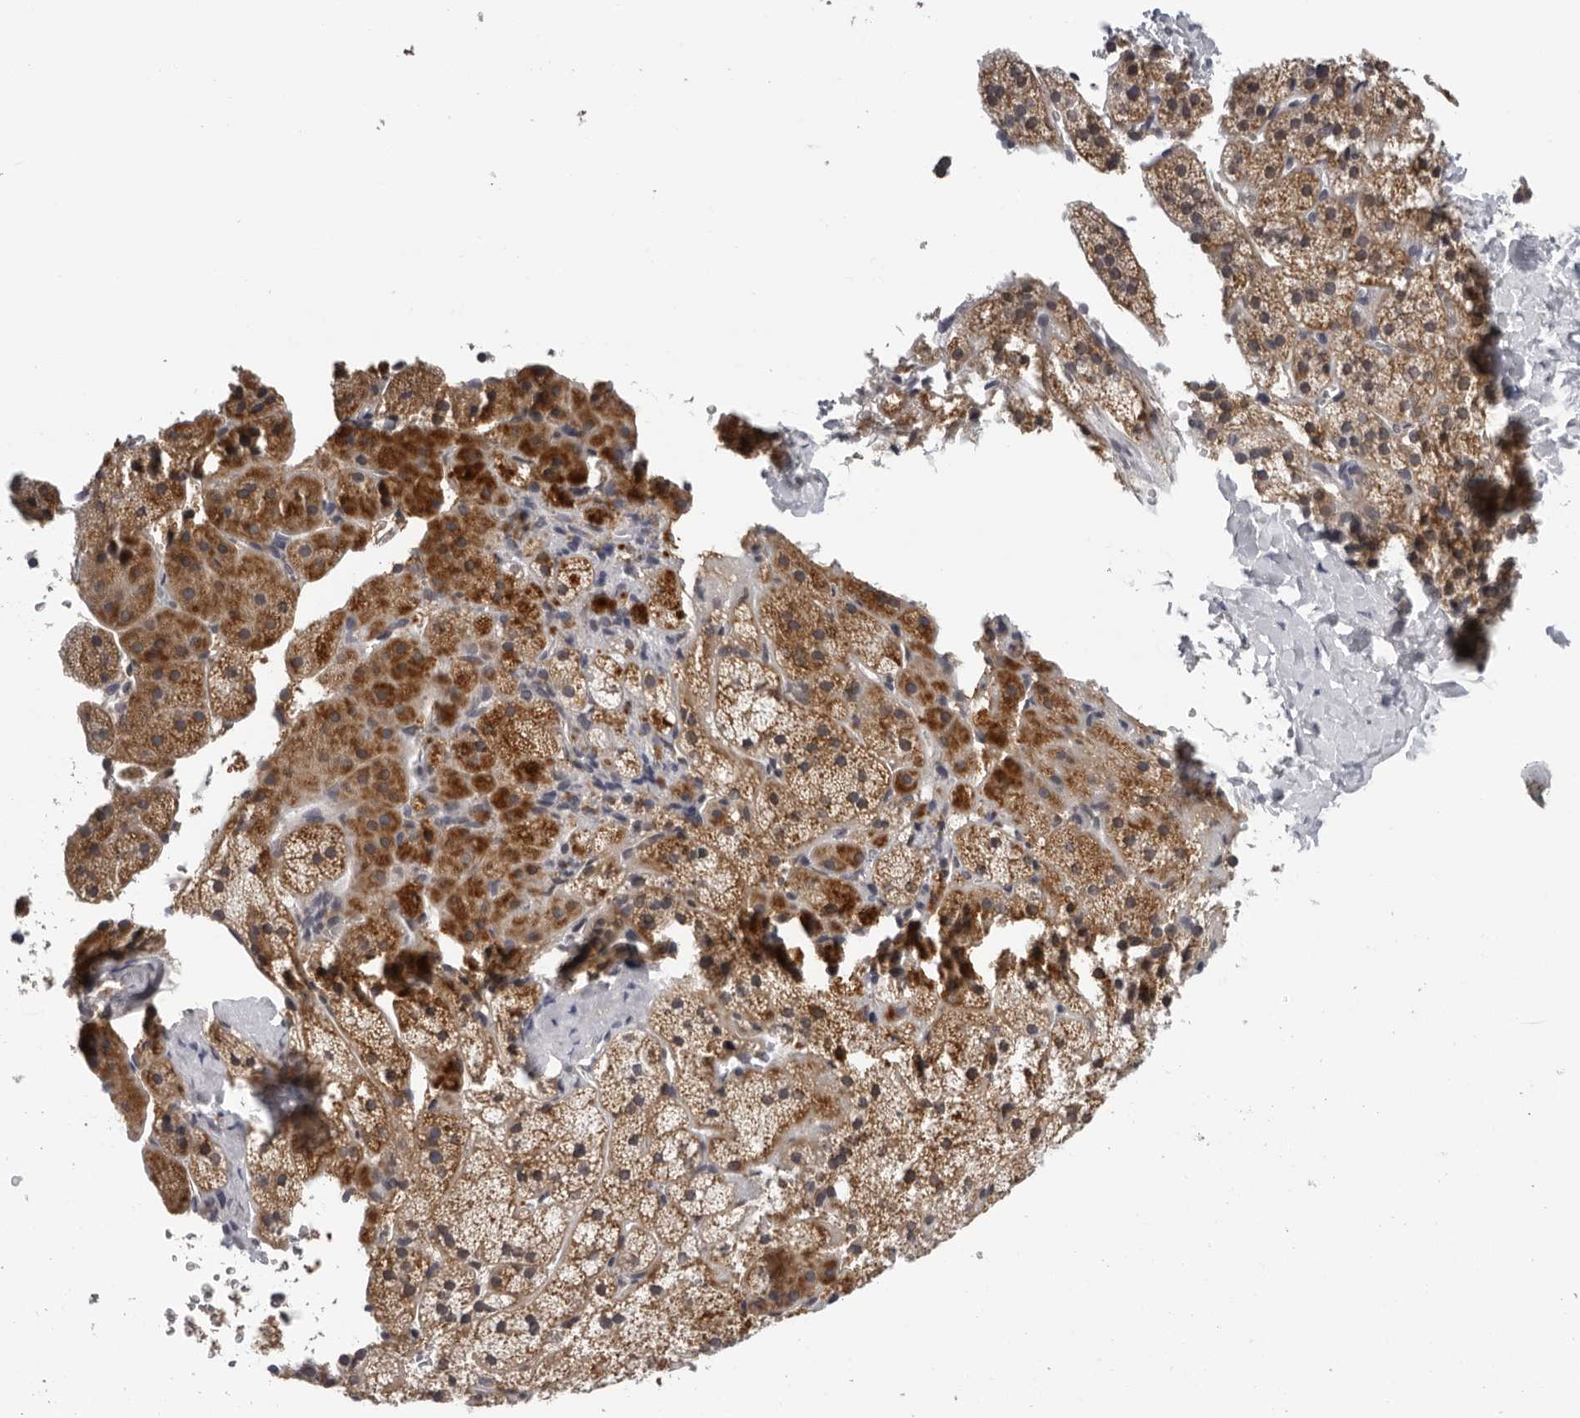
{"staining": {"intensity": "strong", "quantity": "25%-75%", "location": "cytoplasmic/membranous"}, "tissue": "adrenal gland", "cell_type": "Glandular cells", "image_type": "normal", "snomed": [{"axis": "morphology", "description": "Normal tissue, NOS"}, {"axis": "topography", "description": "Adrenal gland"}], "caption": "The immunohistochemical stain labels strong cytoplasmic/membranous staining in glandular cells of unremarkable adrenal gland.", "gene": "CPT2", "patient": {"sex": "female", "age": 44}}